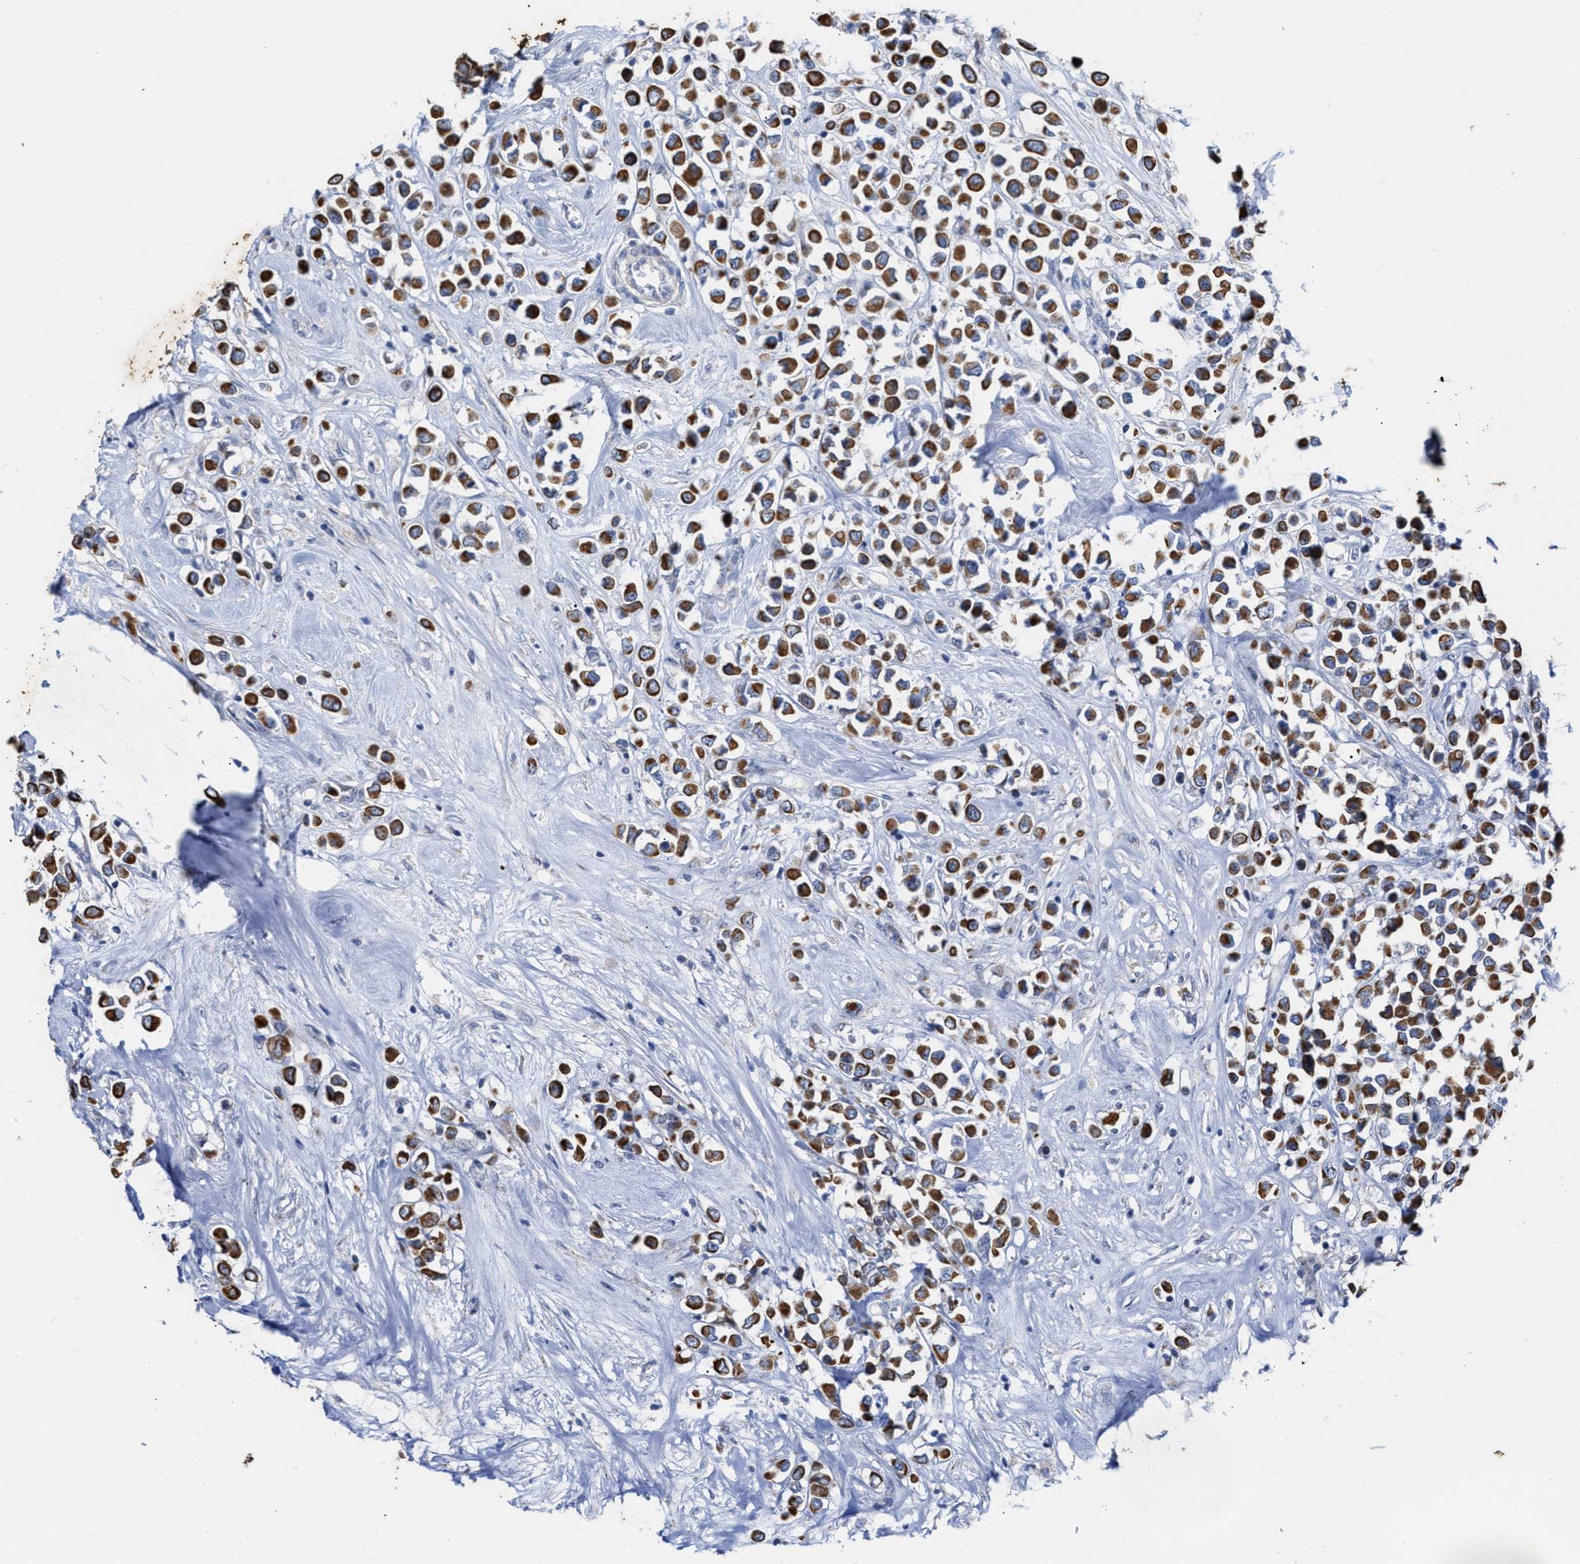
{"staining": {"intensity": "strong", "quantity": ">75%", "location": "cytoplasmic/membranous"}, "tissue": "breast cancer", "cell_type": "Tumor cells", "image_type": "cancer", "snomed": [{"axis": "morphology", "description": "Duct carcinoma"}, {"axis": "topography", "description": "Breast"}], "caption": "Strong cytoplasmic/membranous protein positivity is seen in about >75% of tumor cells in breast cancer (infiltrating ductal carcinoma). (DAB (3,3'-diaminobenzidine) IHC with brightfield microscopy, high magnification).", "gene": "JAG1", "patient": {"sex": "female", "age": 61}}